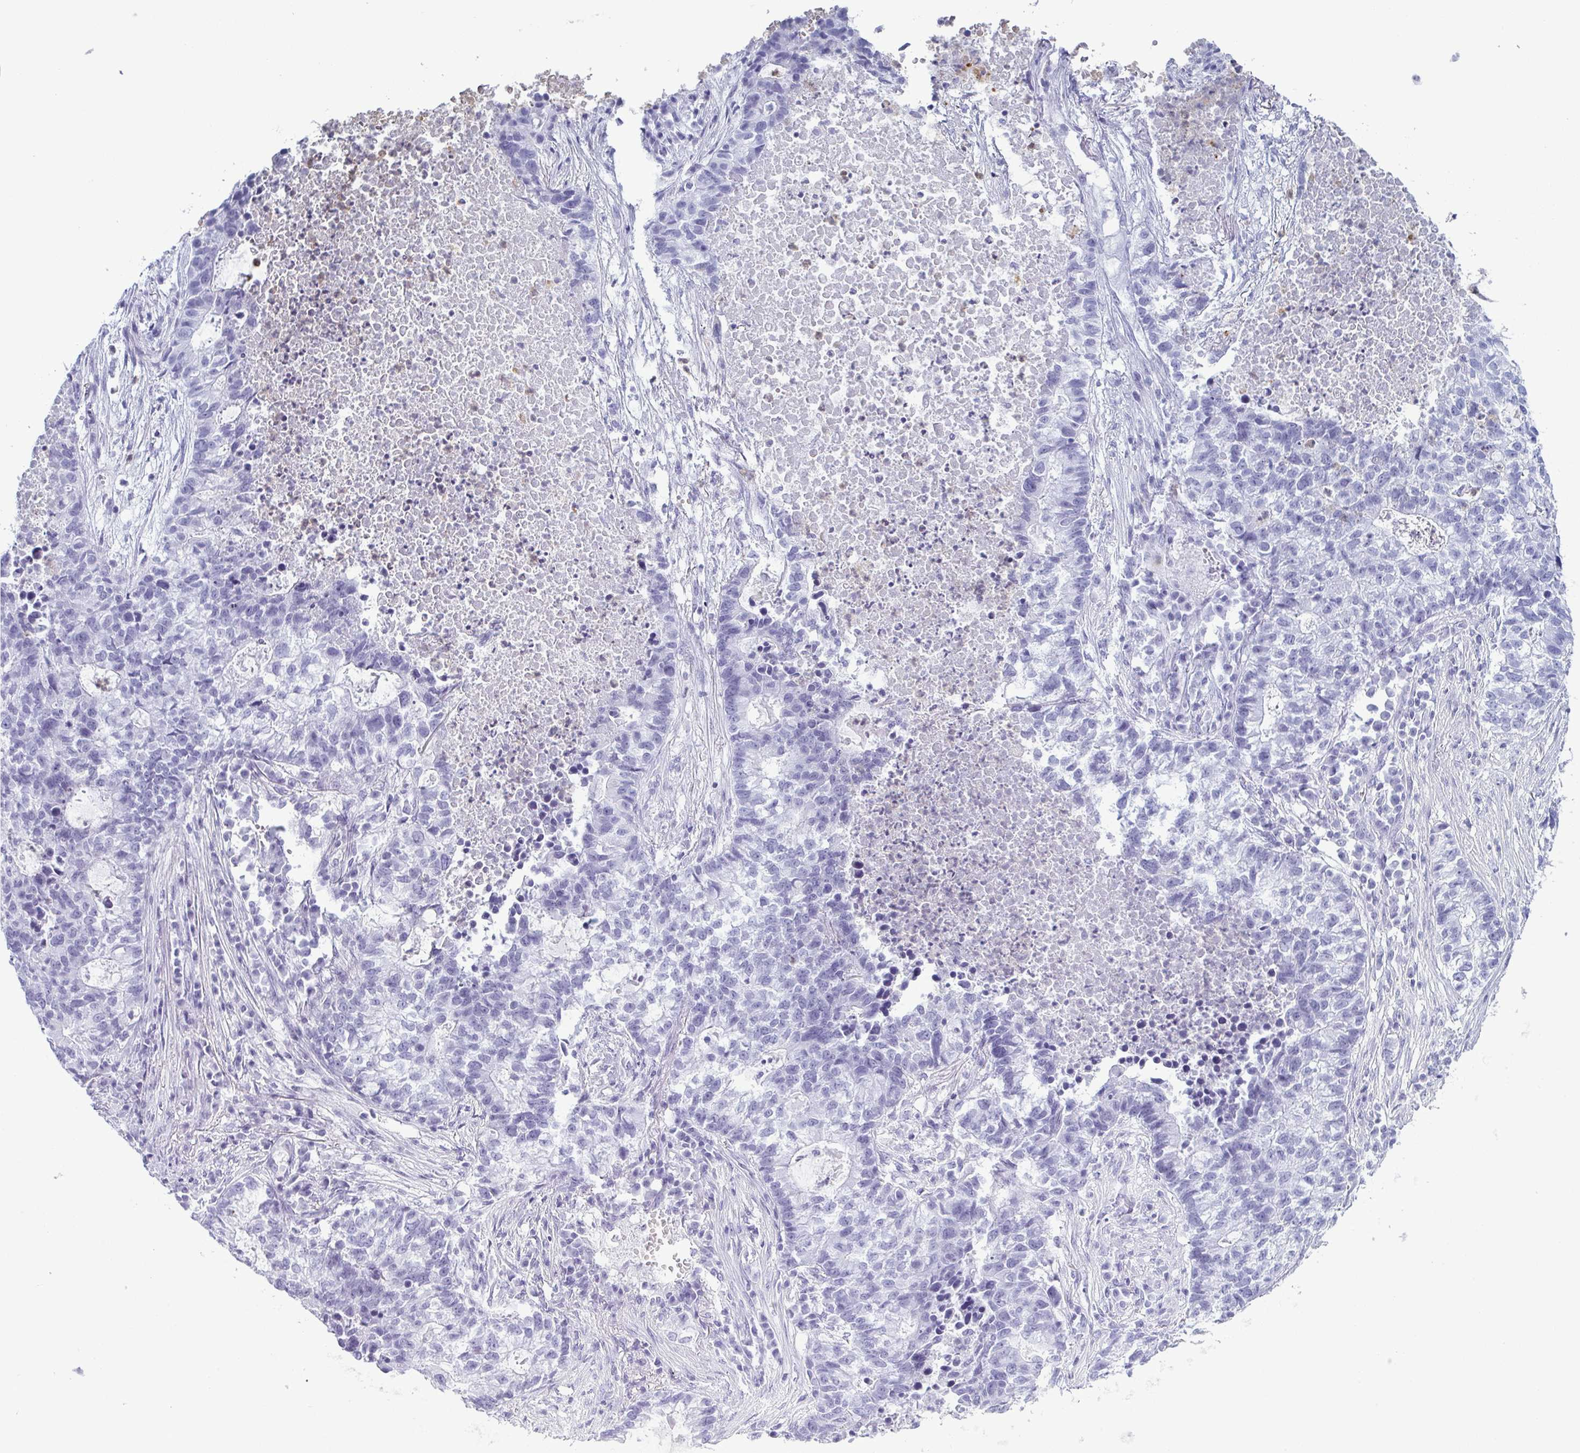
{"staining": {"intensity": "negative", "quantity": "none", "location": "none"}, "tissue": "lung cancer", "cell_type": "Tumor cells", "image_type": "cancer", "snomed": [{"axis": "morphology", "description": "Adenocarcinoma, NOS"}, {"axis": "topography", "description": "Lung"}], "caption": "Immunohistochemical staining of adenocarcinoma (lung) reveals no significant expression in tumor cells. (Stains: DAB (3,3'-diaminobenzidine) immunohistochemistry with hematoxylin counter stain, Microscopy: brightfield microscopy at high magnification).", "gene": "CDA", "patient": {"sex": "male", "age": 57}}